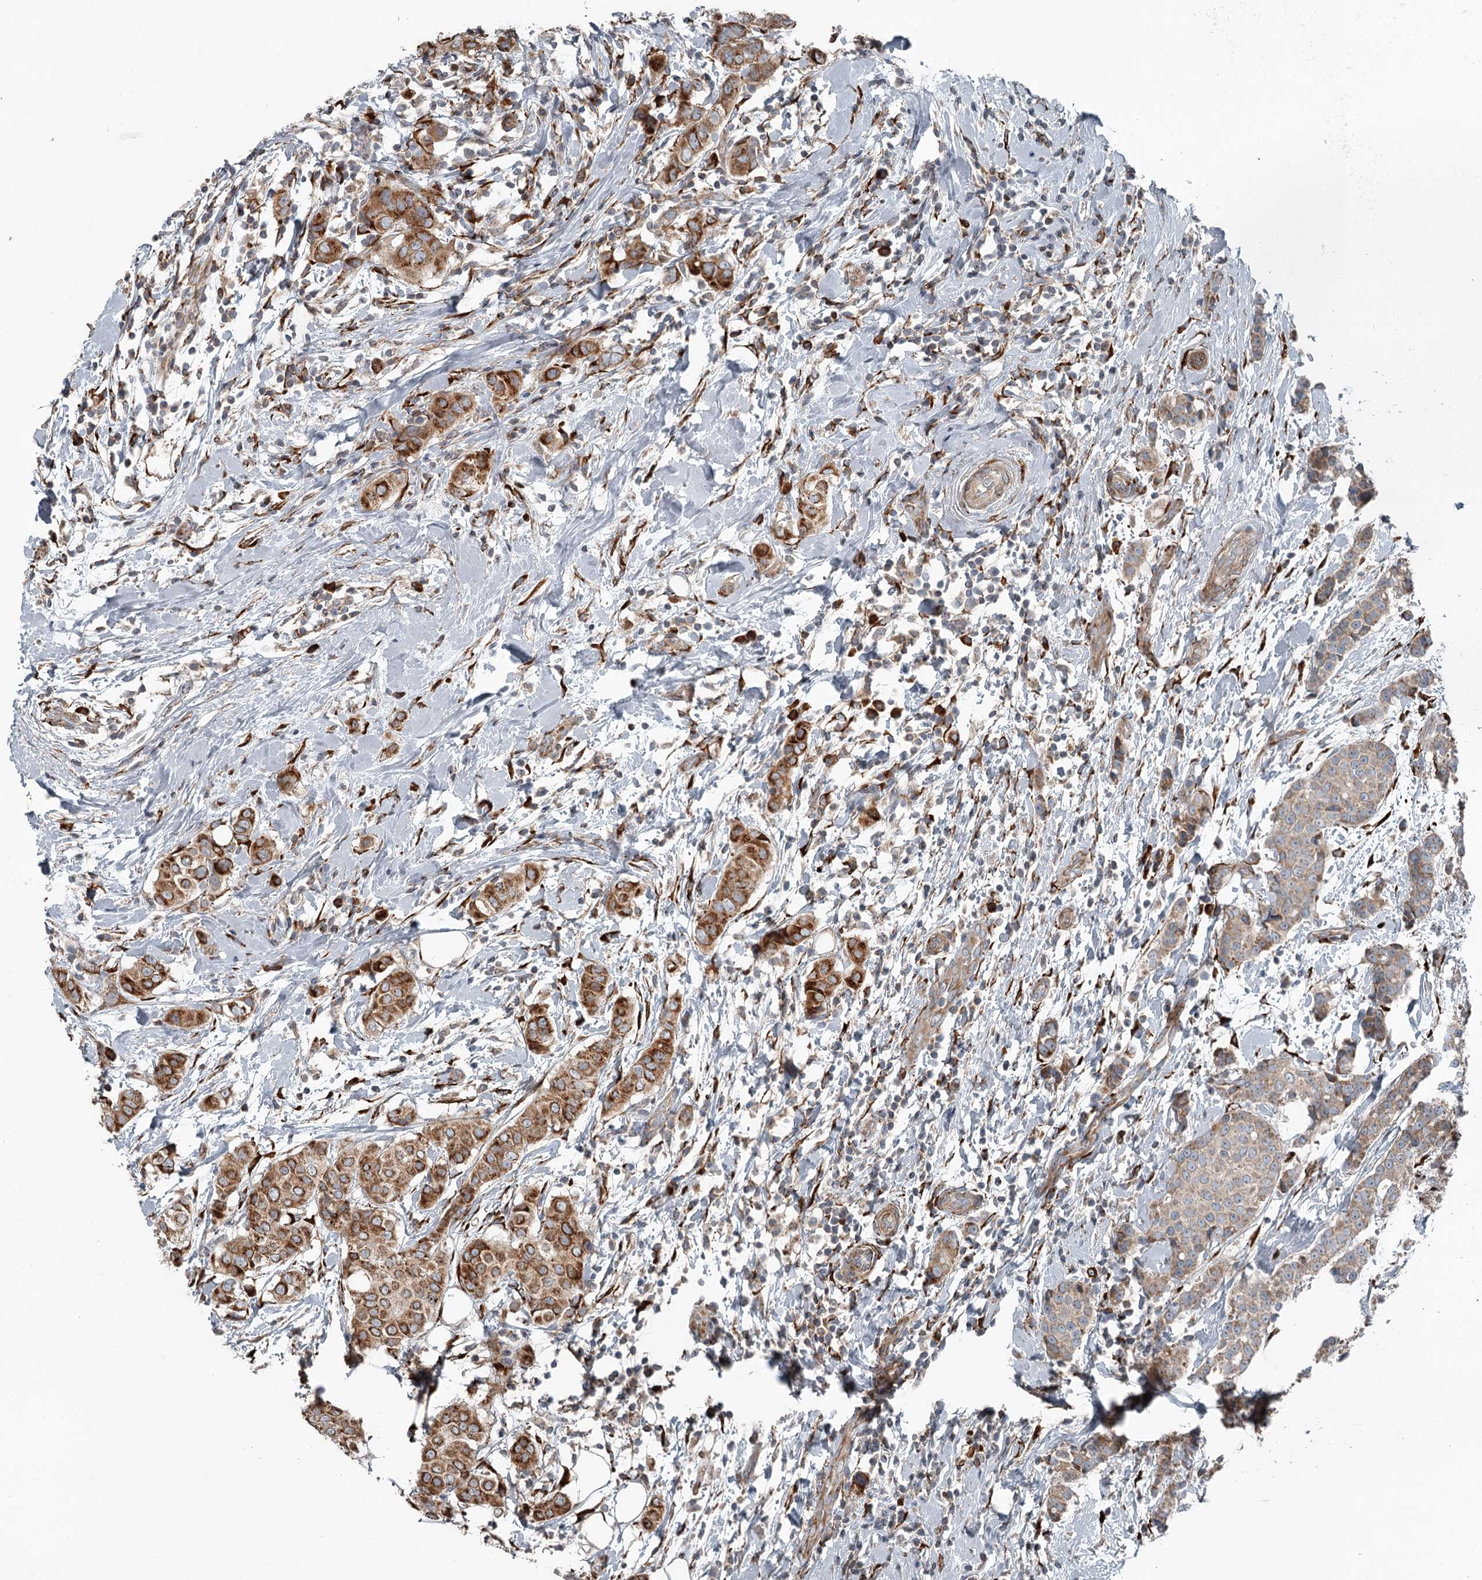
{"staining": {"intensity": "strong", "quantity": "25%-75%", "location": "cytoplasmic/membranous"}, "tissue": "breast cancer", "cell_type": "Tumor cells", "image_type": "cancer", "snomed": [{"axis": "morphology", "description": "Lobular carcinoma"}, {"axis": "topography", "description": "Breast"}], "caption": "About 25%-75% of tumor cells in breast cancer display strong cytoplasmic/membranous protein expression as visualized by brown immunohistochemical staining.", "gene": "RASSF8", "patient": {"sex": "female", "age": 51}}